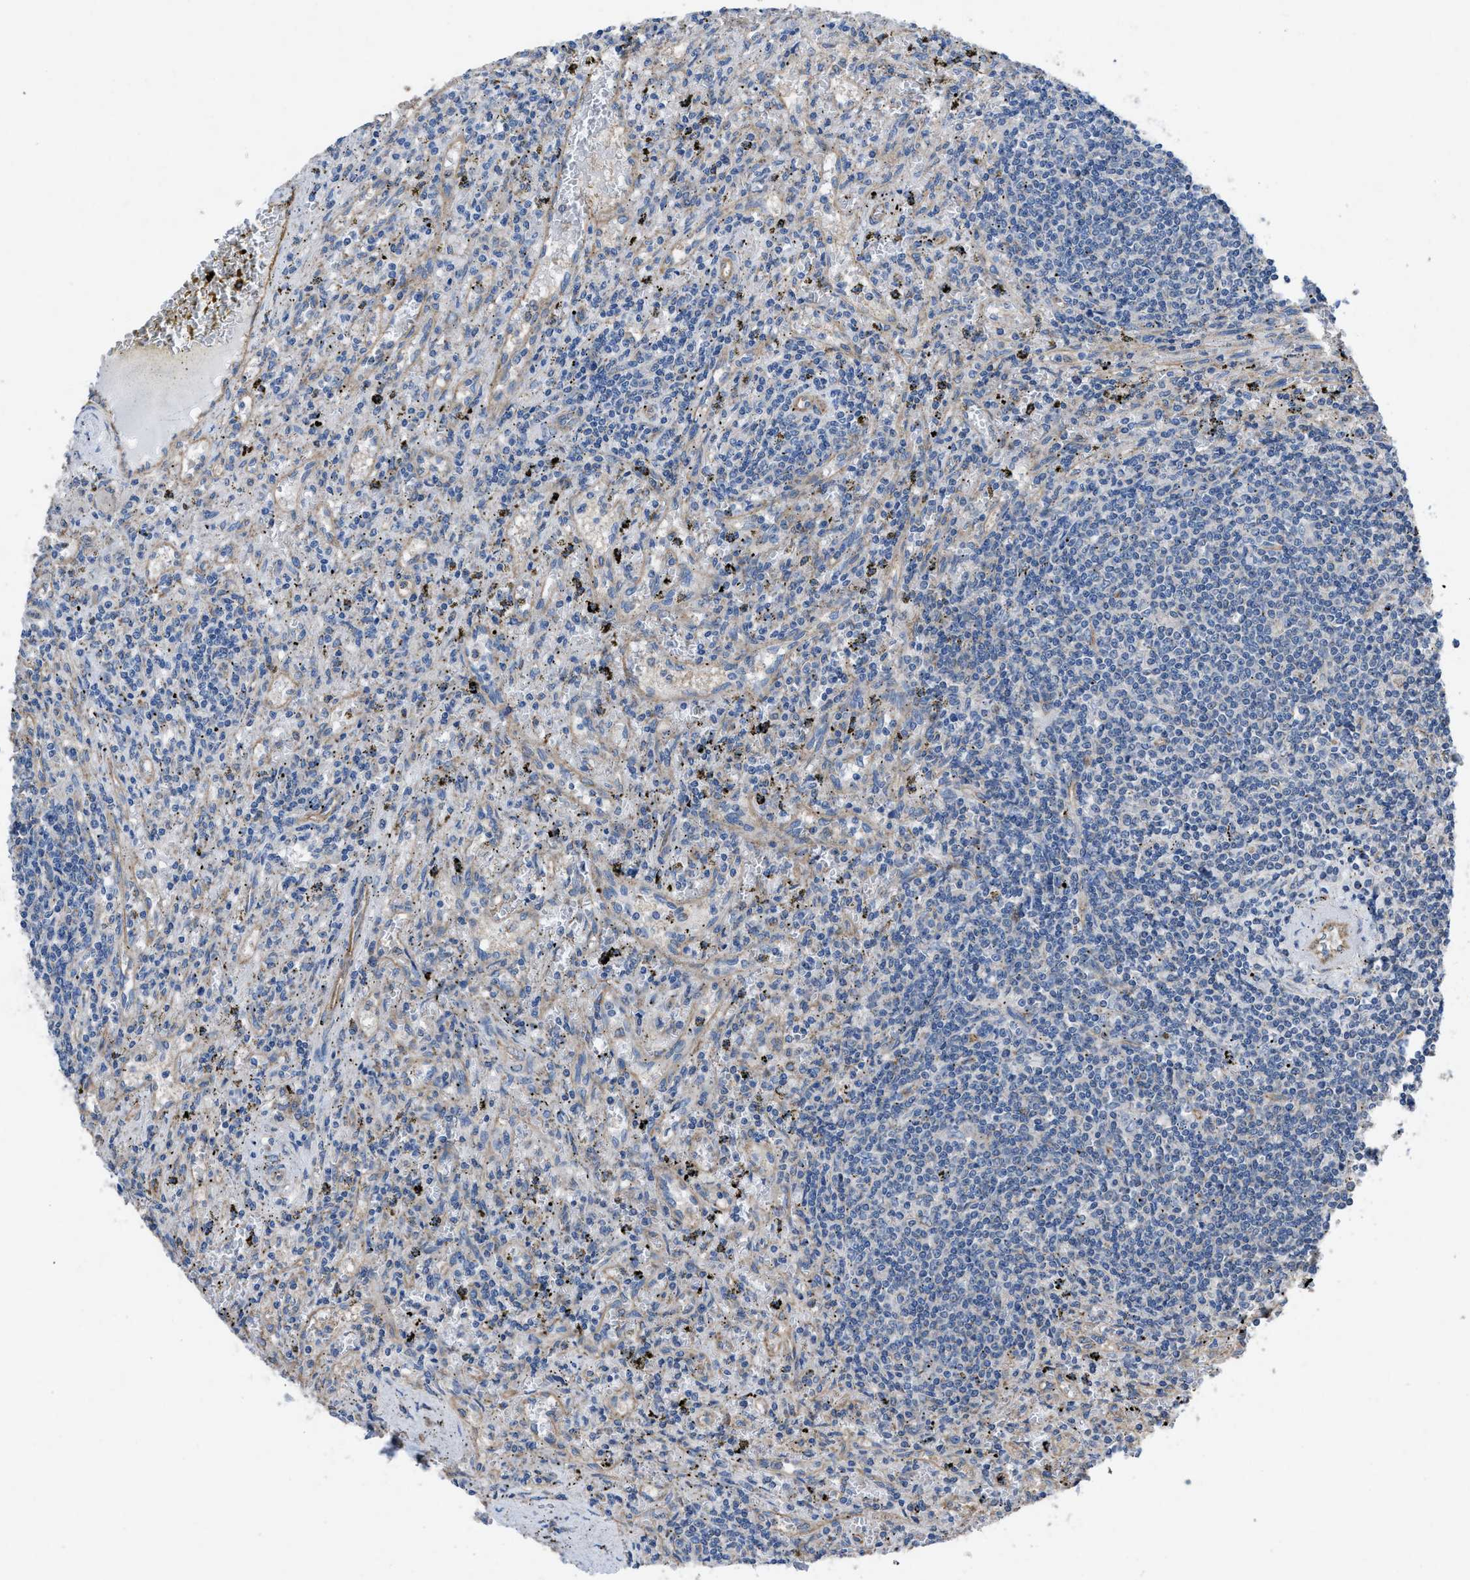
{"staining": {"intensity": "negative", "quantity": "none", "location": "none"}, "tissue": "lymphoma", "cell_type": "Tumor cells", "image_type": "cancer", "snomed": [{"axis": "morphology", "description": "Malignant lymphoma, non-Hodgkin's type, Low grade"}, {"axis": "topography", "description": "Spleen"}], "caption": "Low-grade malignant lymphoma, non-Hodgkin's type was stained to show a protein in brown. There is no significant staining in tumor cells. Nuclei are stained in blue.", "gene": "DOLPP1", "patient": {"sex": "male", "age": 76}}